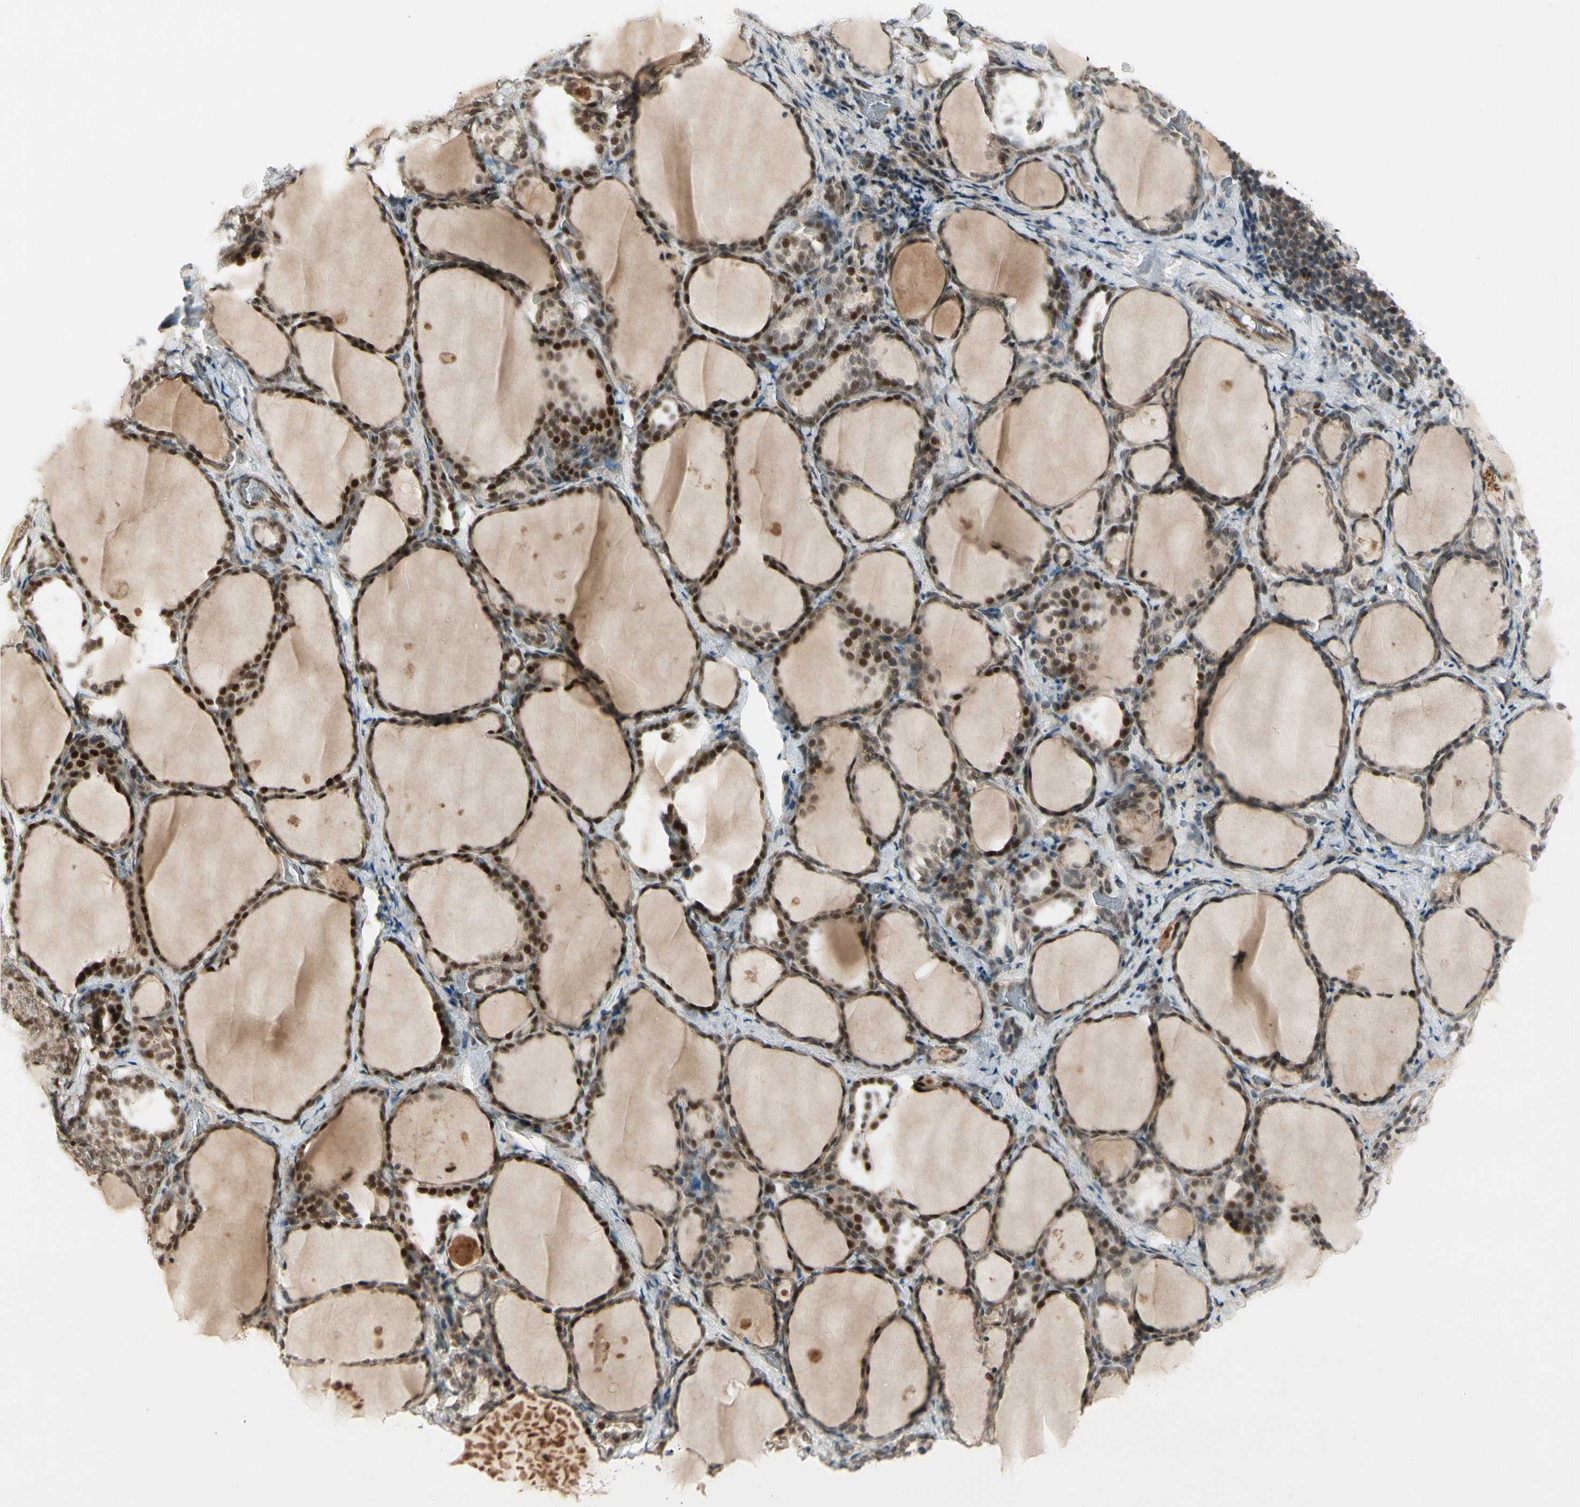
{"staining": {"intensity": "strong", "quantity": ">75%", "location": "cytoplasmic/membranous,nuclear"}, "tissue": "thyroid gland", "cell_type": "Glandular cells", "image_type": "normal", "snomed": [{"axis": "morphology", "description": "Normal tissue, NOS"}, {"axis": "morphology", "description": "Papillary adenocarcinoma, NOS"}, {"axis": "topography", "description": "Thyroid gland"}], "caption": "A brown stain highlights strong cytoplasmic/membranous,nuclear staining of a protein in glandular cells of unremarkable human thyroid gland. Using DAB (3,3'-diaminobenzidine) (brown) and hematoxylin (blue) stains, captured at high magnification using brightfield microscopy.", "gene": "CDK11A", "patient": {"sex": "female", "age": 30}}